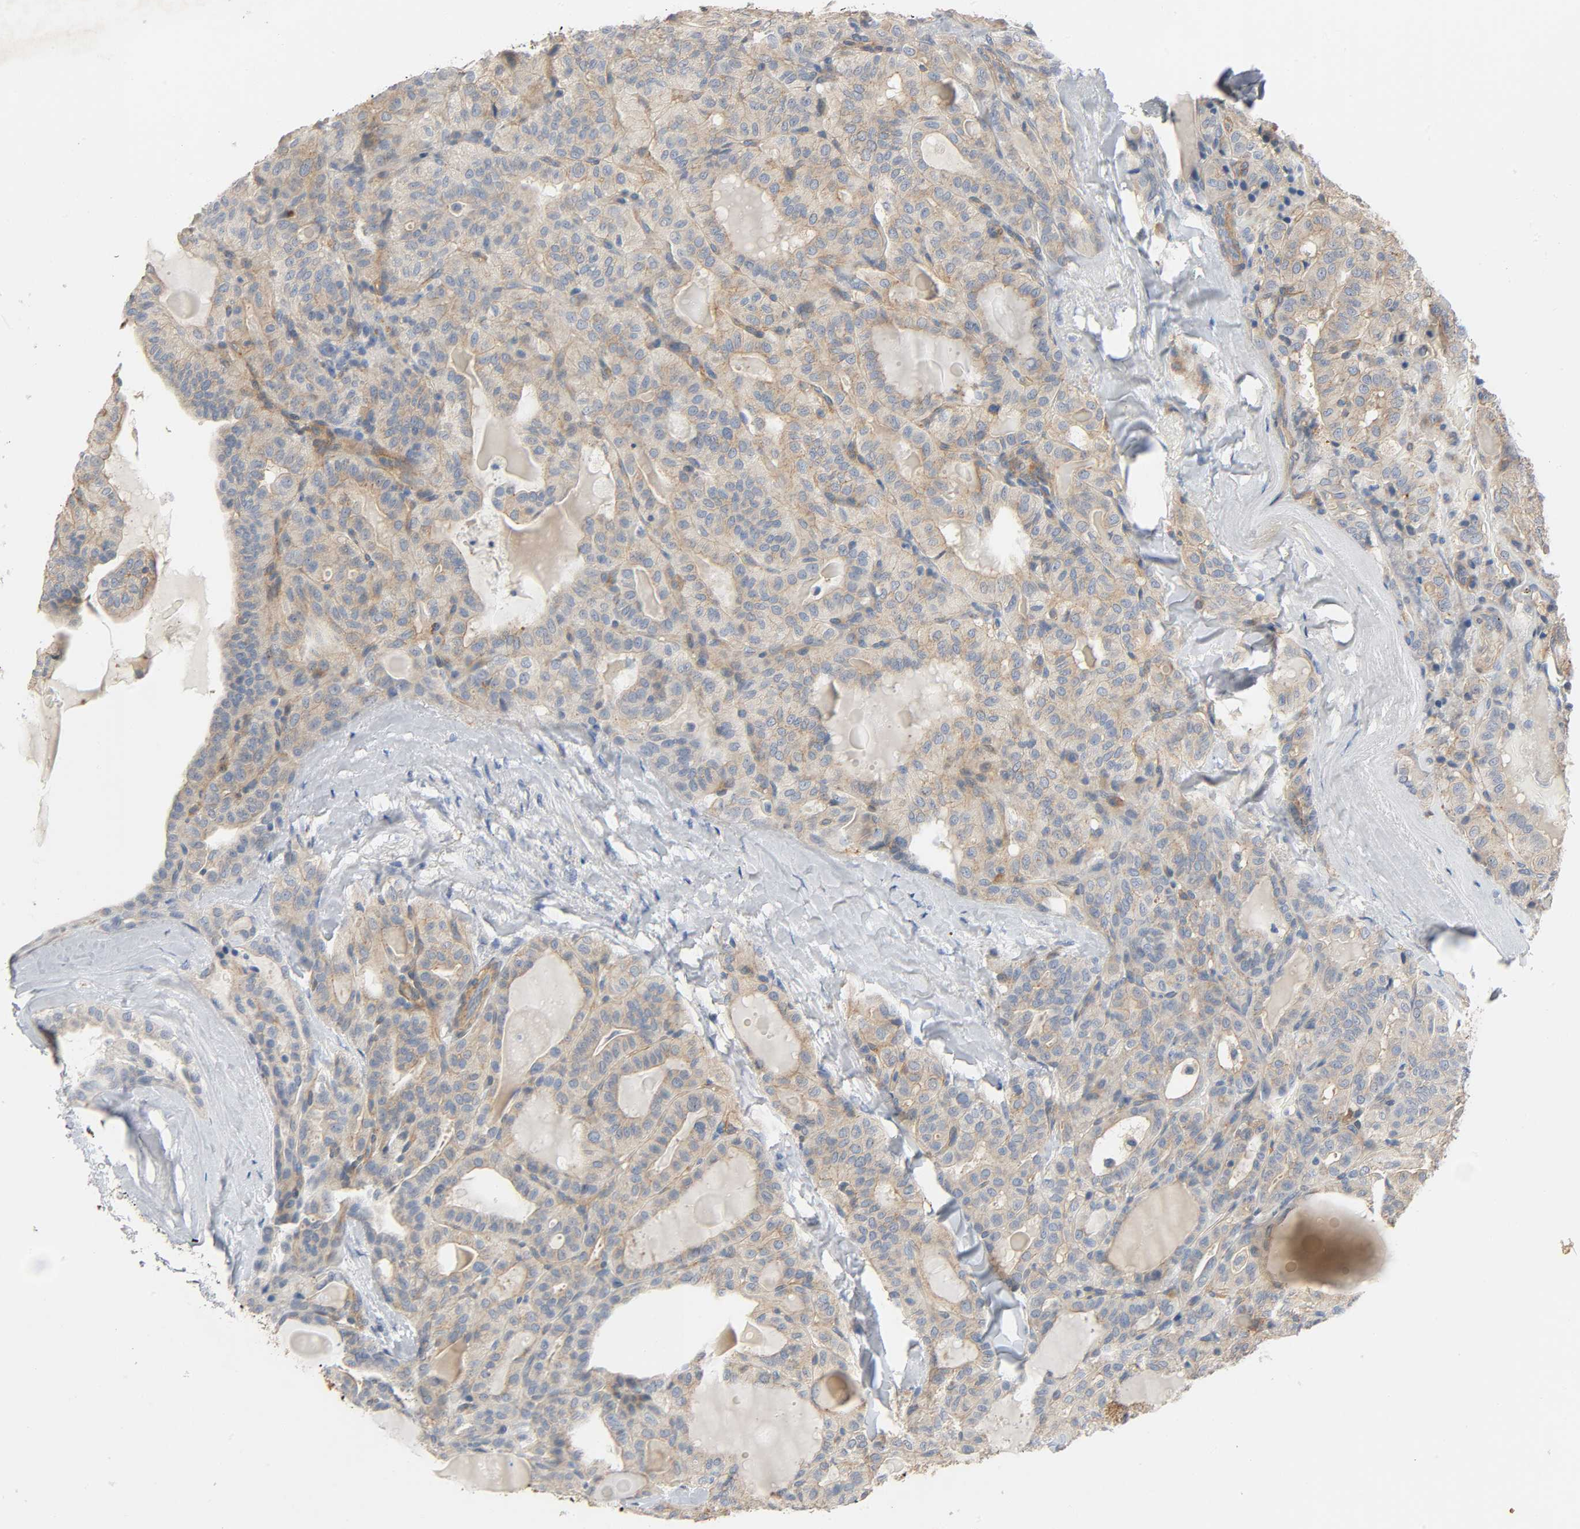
{"staining": {"intensity": "moderate", "quantity": ">75%", "location": "cytoplasmic/membranous"}, "tissue": "thyroid cancer", "cell_type": "Tumor cells", "image_type": "cancer", "snomed": [{"axis": "morphology", "description": "Papillary adenocarcinoma, NOS"}, {"axis": "topography", "description": "Thyroid gland"}], "caption": "A histopathology image of thyroid cancer (papillary adenocarcinoma) stained for a protein displays moderate cytoplasmic/membranous brown staining in tumor cells.", "gene": "ARPC1A", "patient": {"sex": "male", "age": 77}}